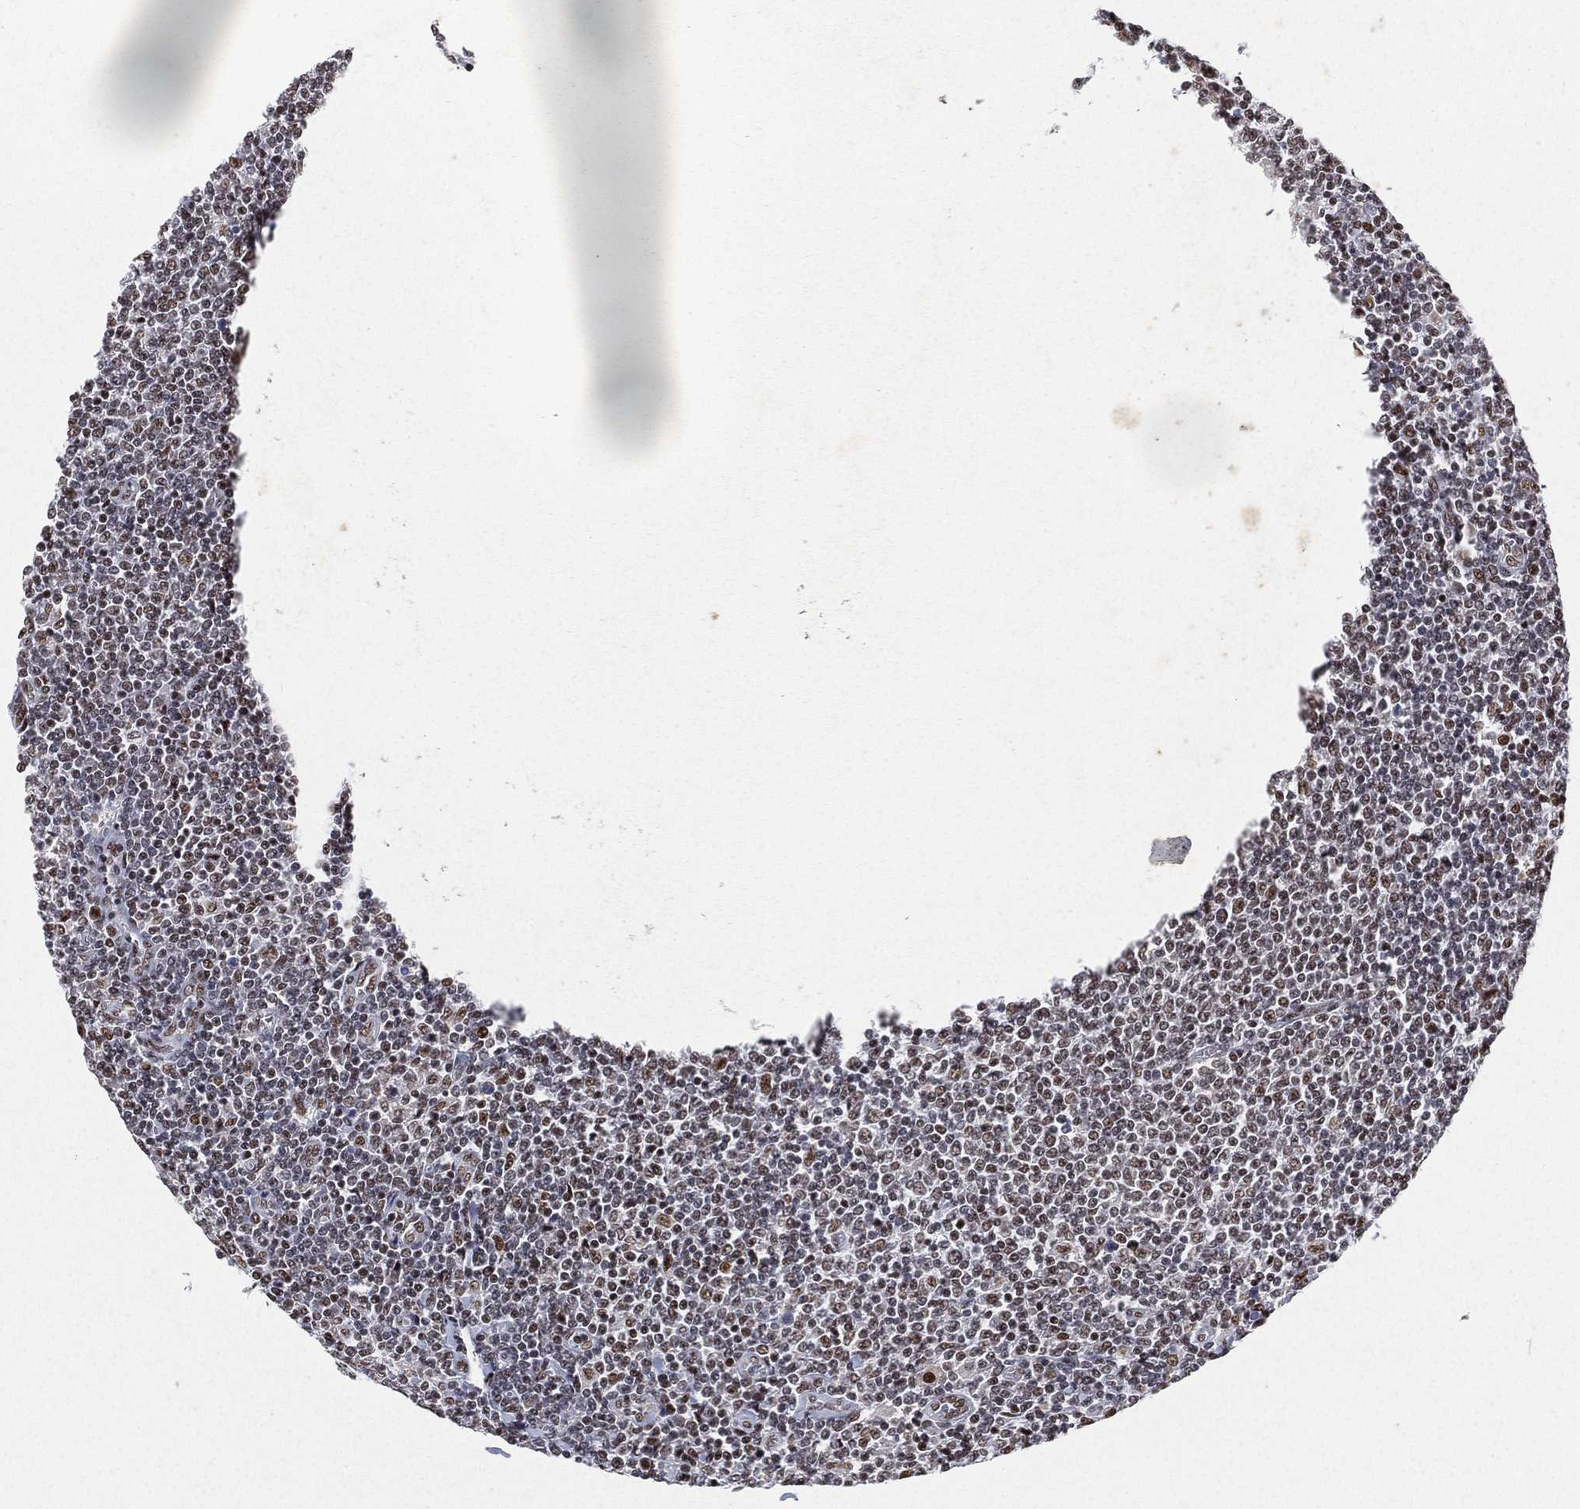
{"staining": {"intensity": "weak", "quantity": "25%-75%", "location": "nuclear"}, "tissue": "lymphoma", "cell_type": "Tumor cells", "image_type": "cancer", "snomed": [{"axis": "morphology", "description": "Malignant lymphoma, non-Hodgkin's type, Low grade"}, {"axis": "topography", "description": "Lymph node"}], "caption": "Approximately 25%-75% of tumor cells in human low-grade malignant lymphoma, non-Hodgkin's type display weak nuclear protein expression as visualized by brown immunohistochemical staining.", "gene": "DDX27", "patient": {"sex": "male", "age": 52}}